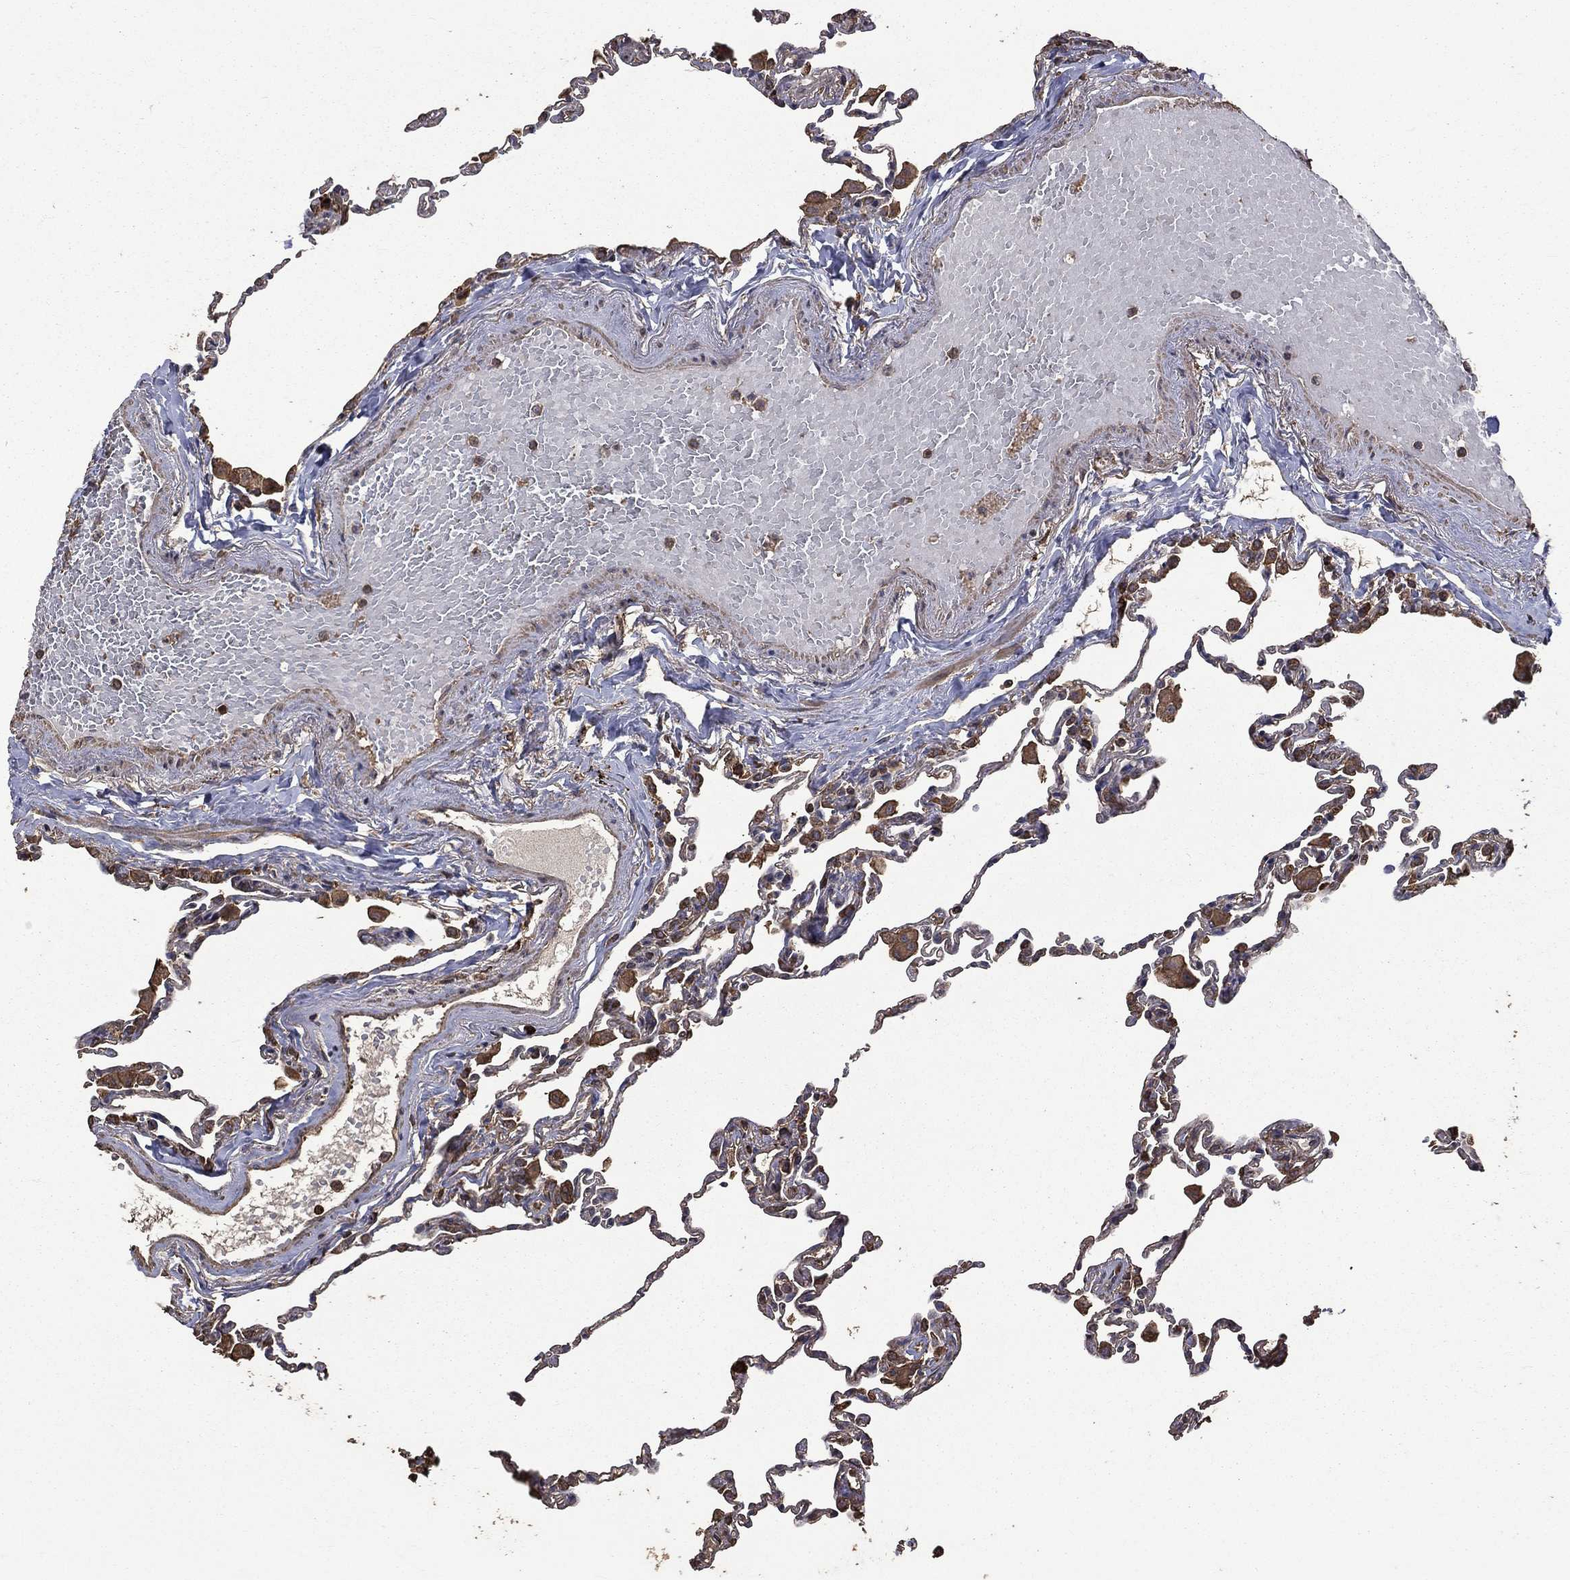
{"staining": {"intensity": "weak", "quantity": "25%-75%", "location": "cytoplasmic/membranous"}, "tissue": "lung", "cell_type": "Alveolar cells", "image_type": "normal", "snomed": [{"axis": "morphology", "description": "Normal tissue, NOS"}, {"axis": "topography", "description": "Lung"}], "caption": "Alveolar cells demonstrate weak cytoplasmic/membranous staining in about 25%-75% of cells in unremarkable lung.", "gene": "METTL27", "patient": {"sex": "female", "age": 57}}